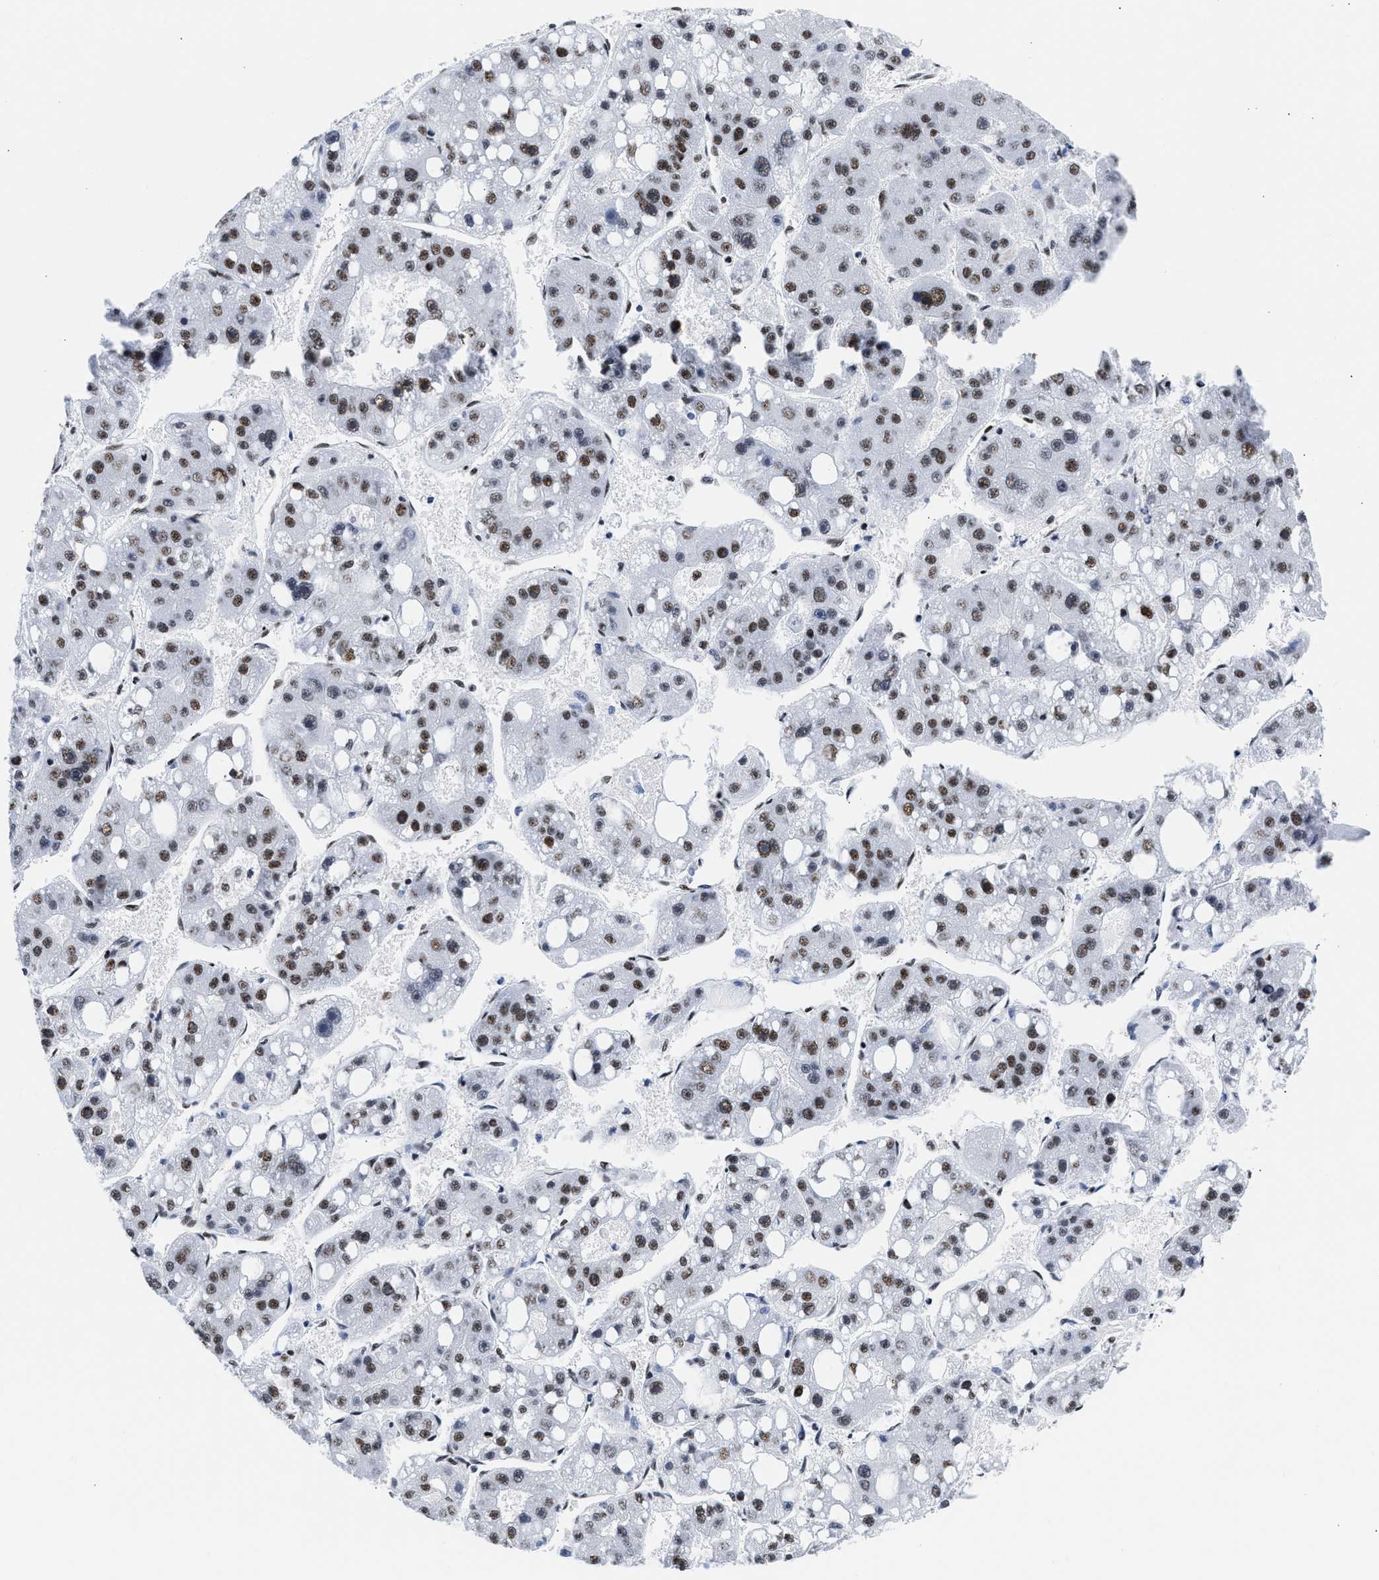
{"staining": {"intensity": "moderate", "quantity": ">75%", "location": "nuclear"}, "tissue": "liver cancer", "cell_type": "Tumor cells", "image_type": "cancer", "snomed": [{"axis": "morphology", "description": "Carcinoma, Hepatocellular, NOS"}, {"axis": "topography", "description": "Liver"}], "caption": "This is a histology image of immunohistochemistry (IHC) staining of liver hepatocellular carcinoma, which shows moderate expression in the nuclear of tumor cells.", "gene": "RBM8A", "patient": {"sex": "female", "age": 61}}